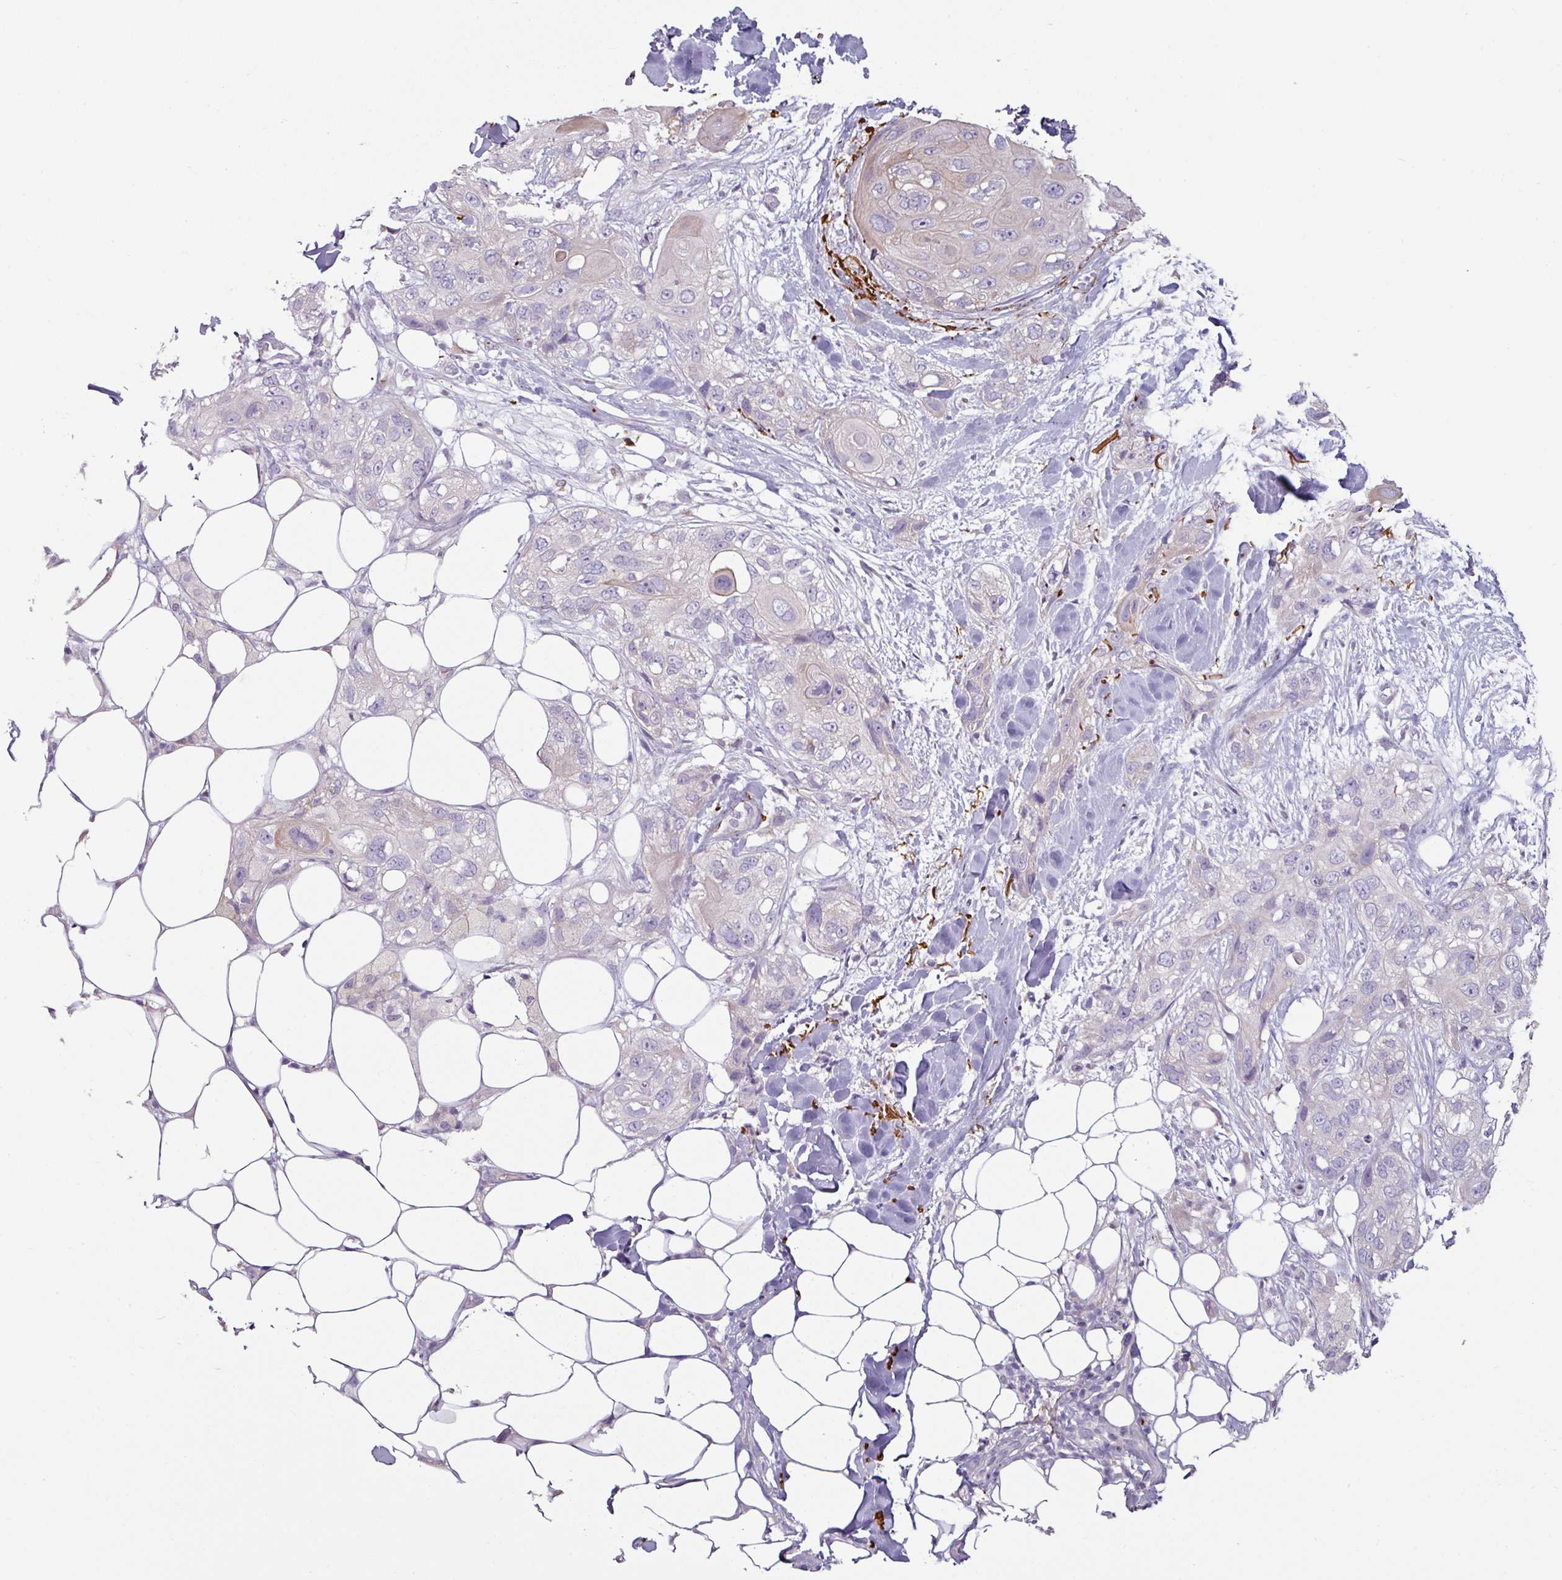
{"staining": {"intensity": "negative", "quantity": "none", "location": "none"}, "tissue": "skin cancer", "cell_type": "Tumor cells", "image_type": "cancer", "snomed": [{"axis": "morphology", "description": "Normal tissue, NOS"}, {"axis": "morphology", "description": "Squamous cell carcinoma, NOS"}, {"axis": "topography", "description": "Skin"}], "caption": "High power microscopy micrograph of an immunohistochemistry (IHC) photomicrograph of squamous cell carcinoma (skin), revealing no significant positivity in tumor cells.", "gene": "MTMR14", "patient": {"sex": "male", "age": 72}}